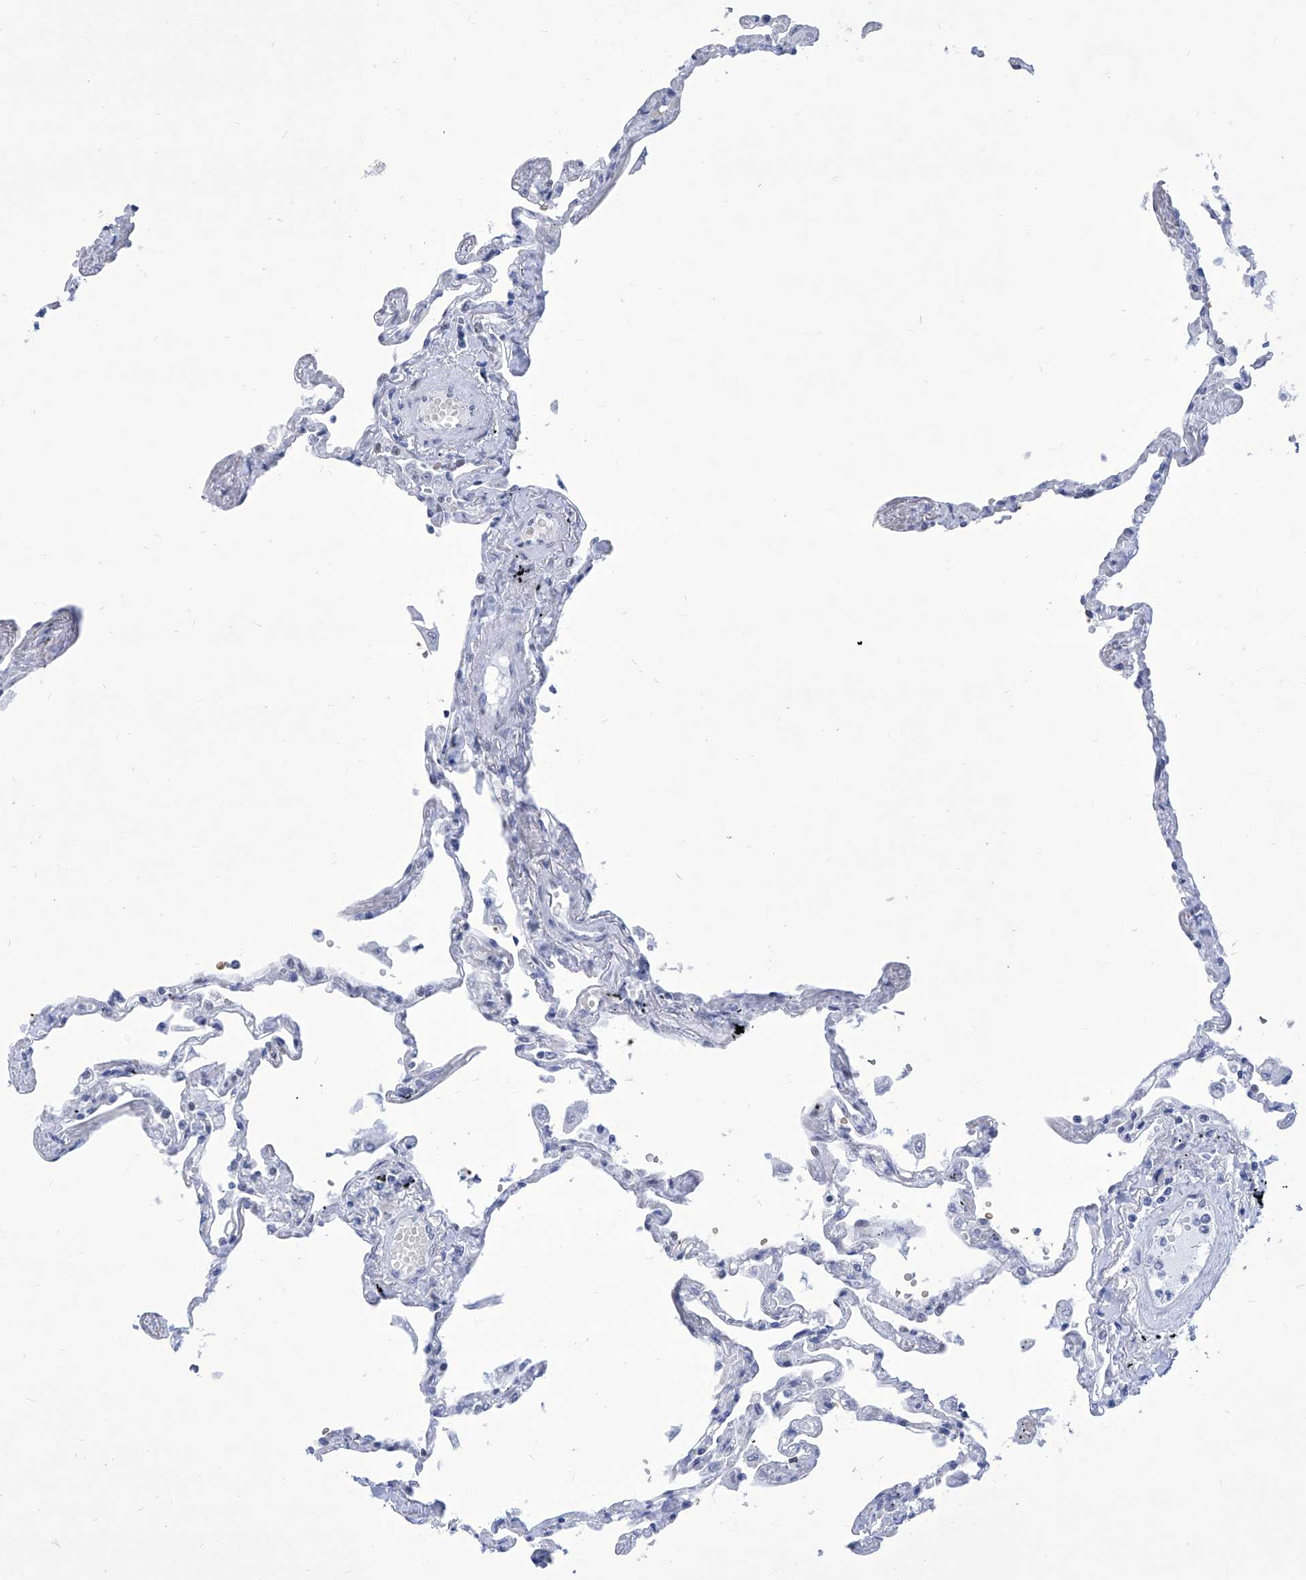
{"staining": {"intensity": "moderate", "quantity": "<25%", "location": "nuclear"}, "tissue": "lung", "cell_type": "Alveolar cells", "image_type": "normal", "snomed": [{"axis": "morphology", "description": "Normal tissue, NOS"}, {"axis": "topography", "description": "Lung"}], "caption": "The micrograph shows immunohistochemical staining of normal lung. There is moderate nuclear staining is present in approximately <25% of alveolar cells. (DAB (3,3'-diaminobenzidine) = brown stain, brightfield microscopy at high magnification).", "gene": "SART1", "patient": {"sex": "female", "age": 67}}